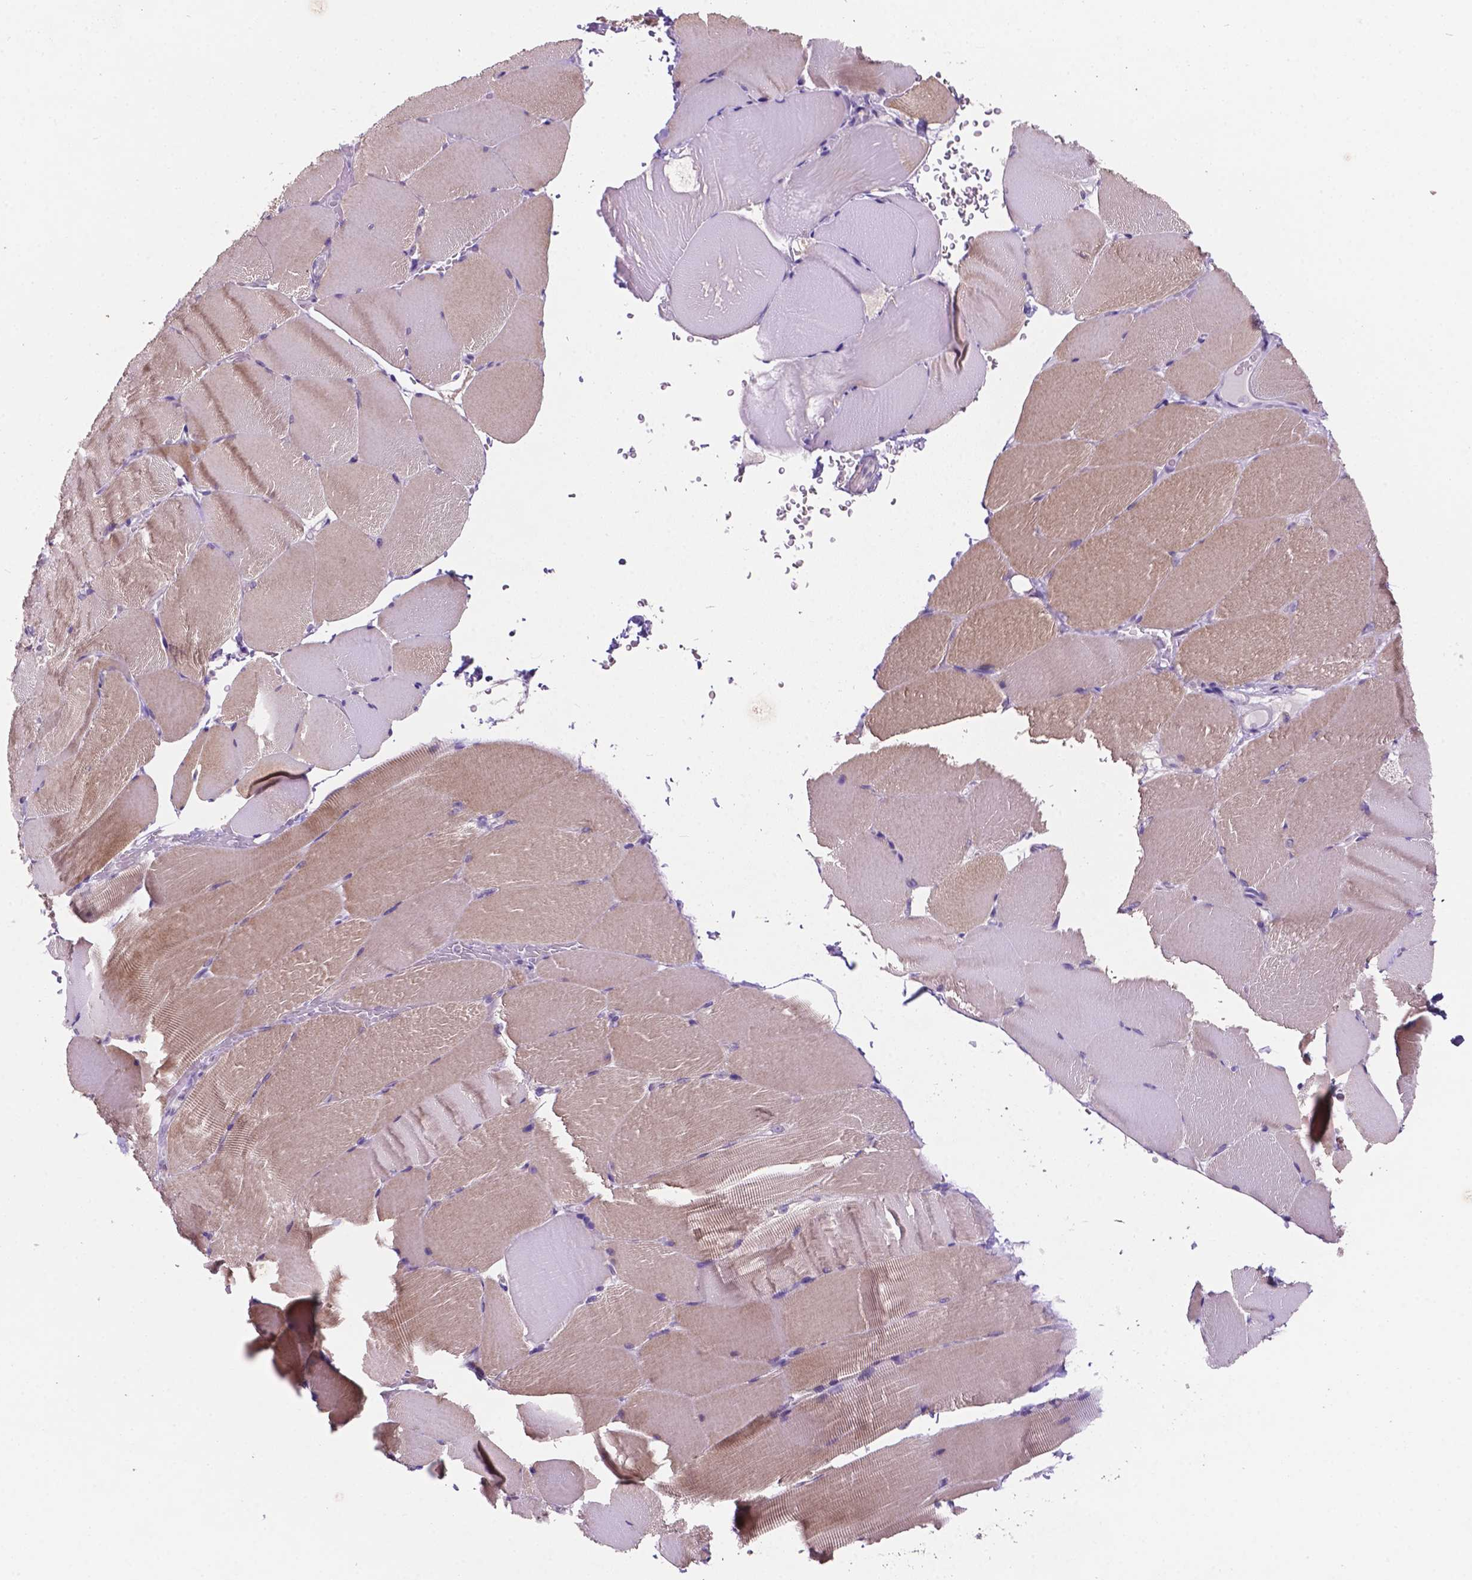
{"staining": {"intensity": "weak", "quantity": "25%-75%", "location": "cytoplasmic/membranous"}, "tissue": "skeletal muscle", "cell_type": "Myocytes", "image_type": "normal", "snomed": [{"axis": "morphology", "description": "Normal tissue, NOS"}, {"axis": "topography", "description": "Skeletal muscle"}], "caption": "Skeletal muscle stained with immunohistochemistry demonstrates weak cytoplasmic/membranous expression in about 25%-75% of myocytes.", "gene": "MKRN2OS", "patient": {"sex": "female", "age": 37}}